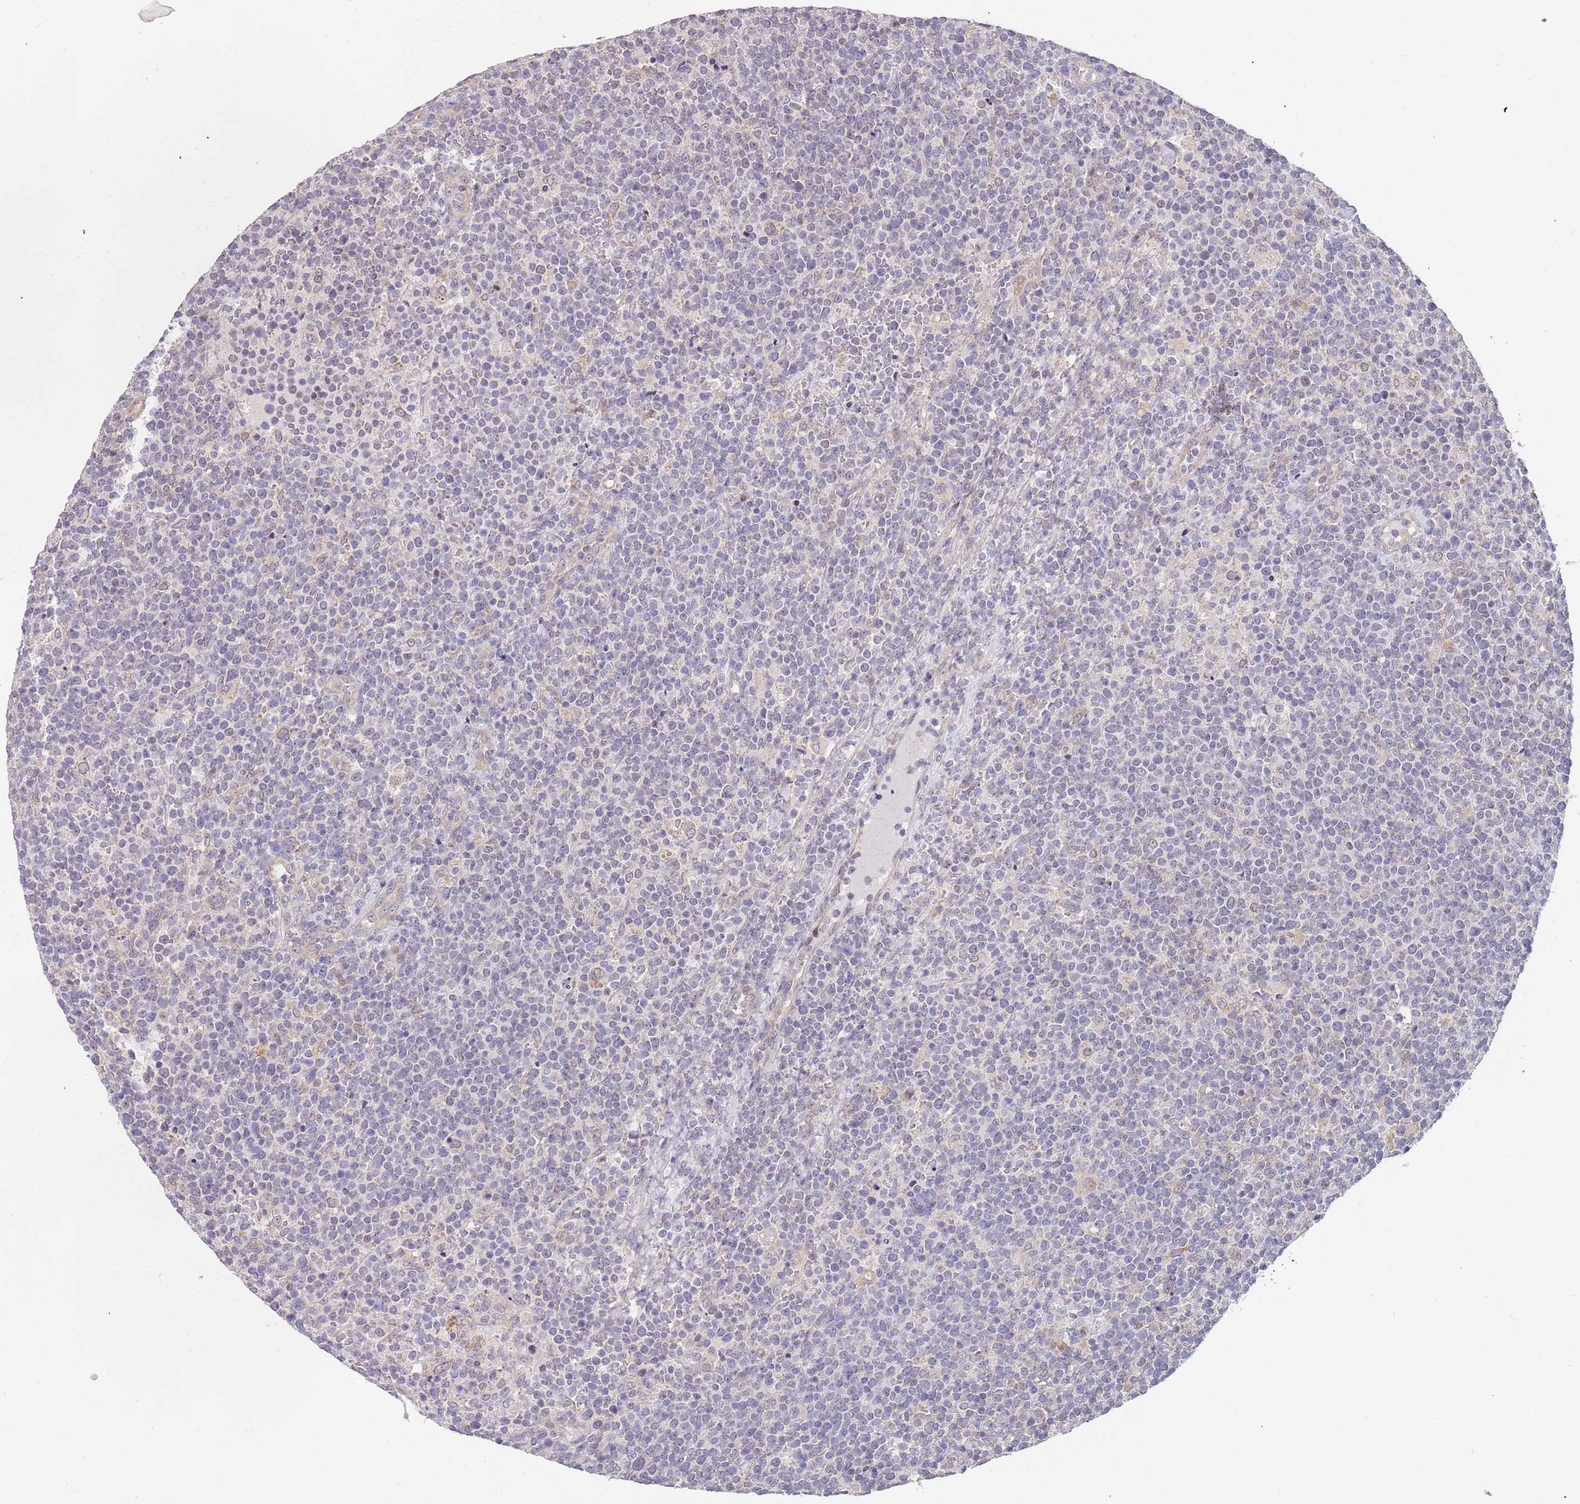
{"staining": {"intensity": "negative", "quantity": "none", "location": "none"}, "tissue": "lymphoma", "cell_type": "Tumor cells", "image_type": "cancer", "snomed": [{"axis": "morphology", "description": "Malignant lymphoma, non-Hodgkin's type, High grade"}, {"axis": "topography", "description": "Lymph node"}], "caption": "There is no significant staining in tumor cells of malignant lymphoma, non-Hodgkin's type (high-grade). (Immunohistochemistry (ihc), brightfield microscopy, high magnification).", "gene": "TMEM64", "patient": {"sex": "male", "age": 61}}